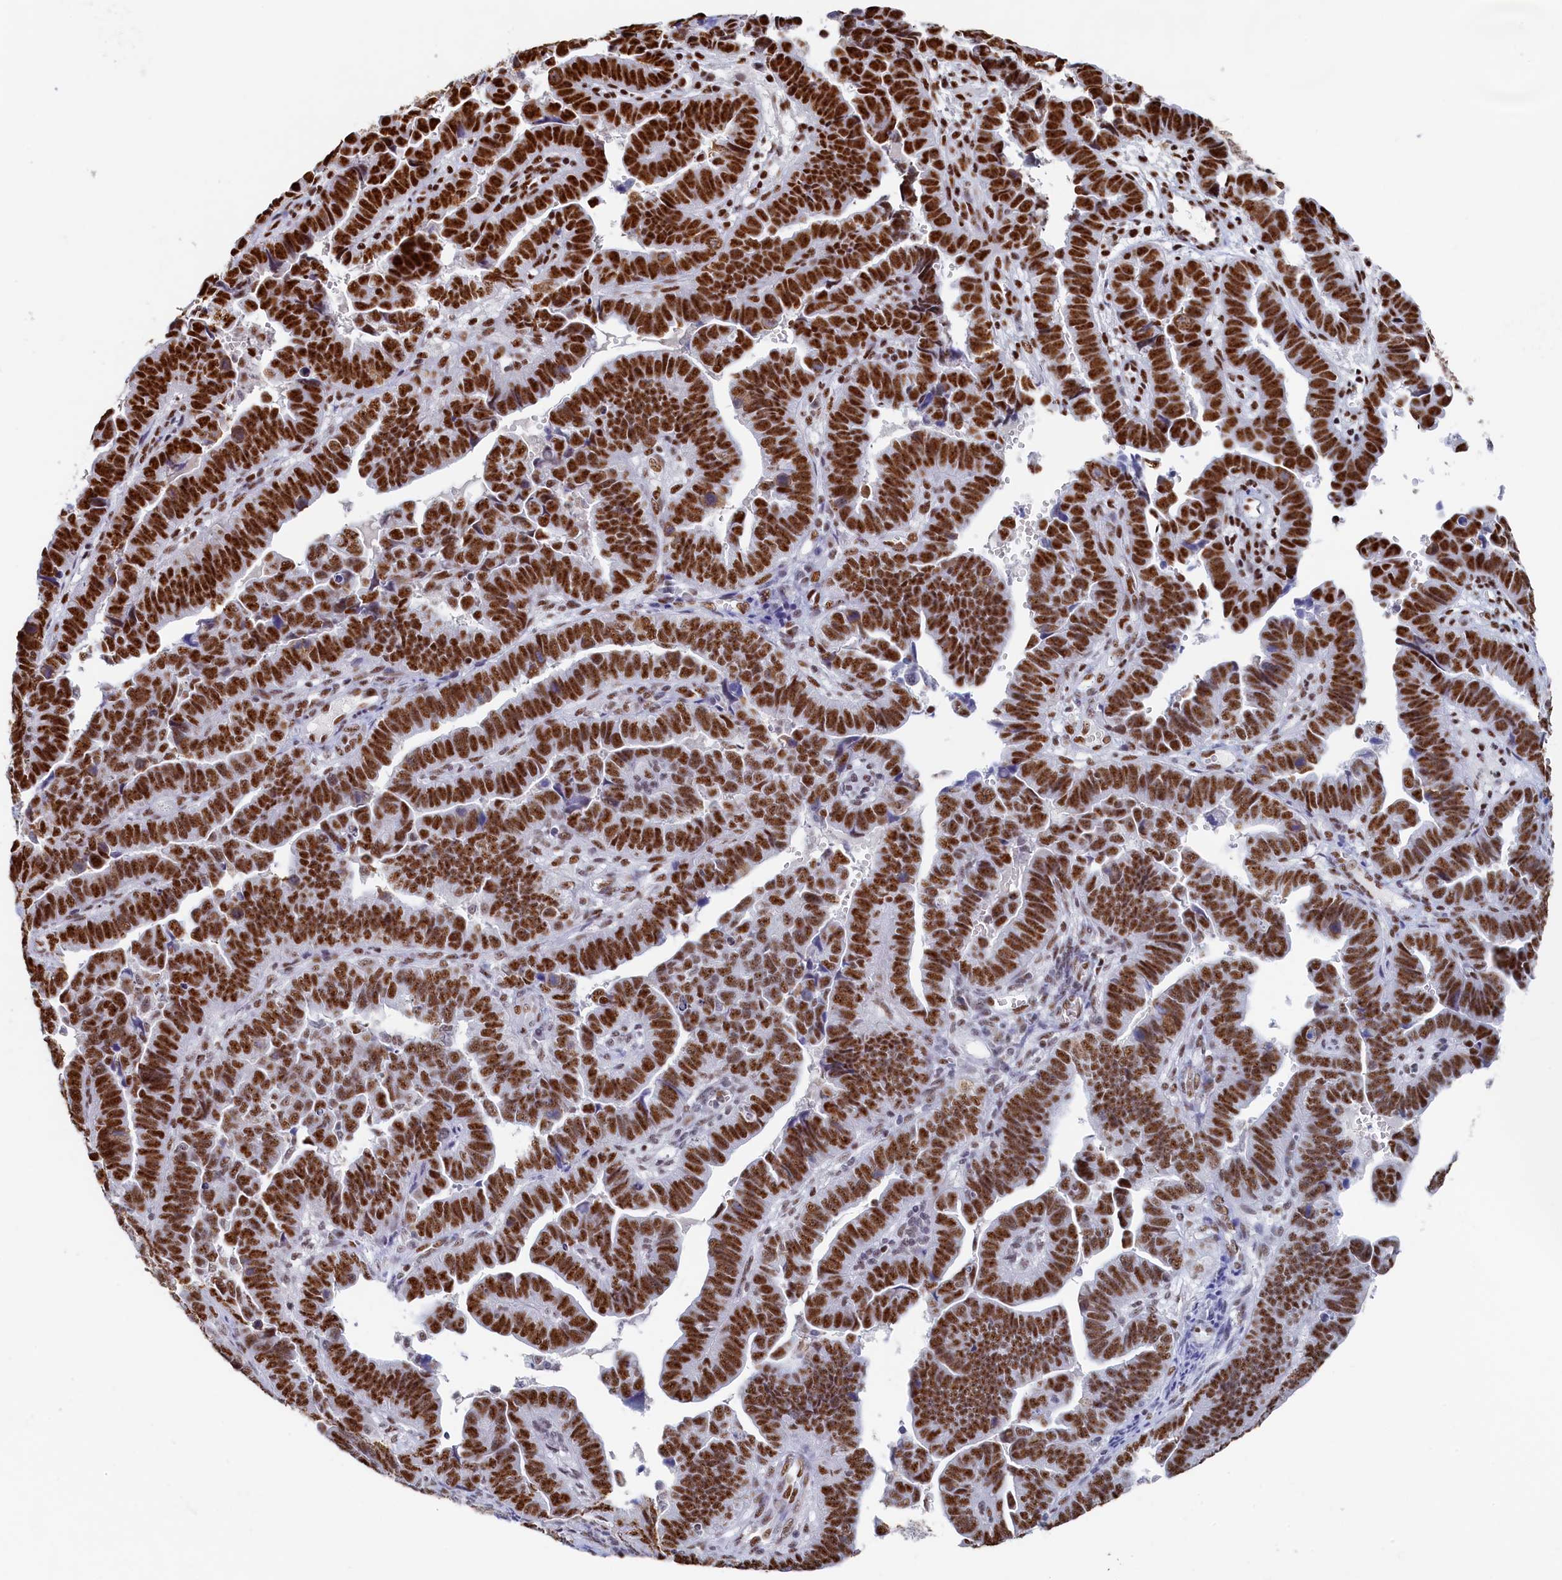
{"staining": {"intensity": "strong", "quantity": "25%-75%", "location": "nuclear"}, "tissue": "endometrial cancer", "cell_type": "Tumor cells", "image_type": "cancer", "snomed": [{"axis": "morphology", "description": "Adenocarcinoma, NOS"}, {"axis": "topography", "description": "Endometrium"}], "caption": "There is high levels of strong nuclear positivity in tumor cells of adenocarcinoma (endometrial), as demonstrated by immunohistochemical staining (brown color).", "gene": "MOSPD3", "patient": {"sex": "female", "age": 75}}